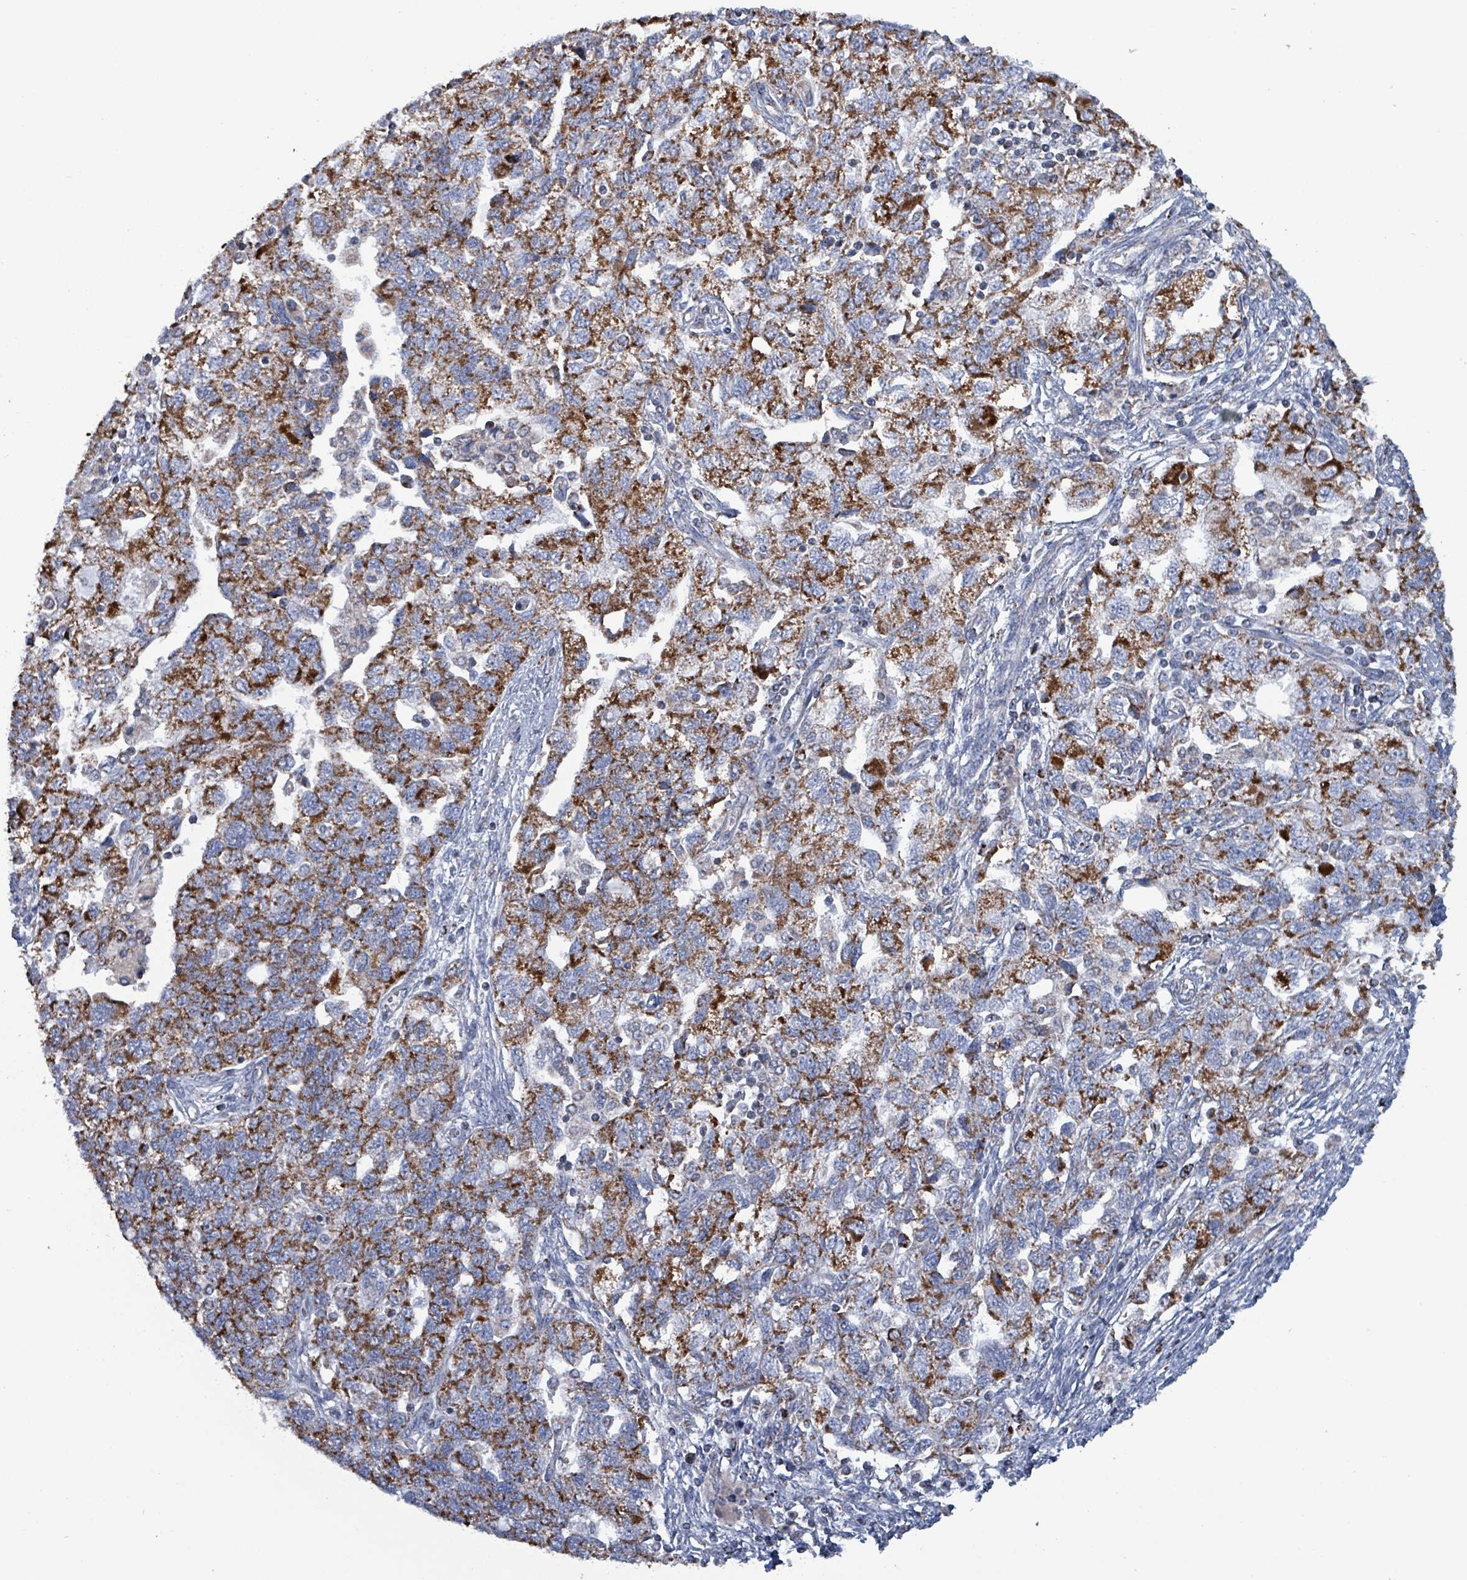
{"staining": {"intensity": "strong", "quantity": ">75%", "location": "cytoplasmic/membranous"}, "tissue": "ovarian cancer", "cell_type": "Tumor cells", "image_type": "cancer", "snomed": [{"axis": "morphology", "description": "Carcinoma, NOS"}, {"axis": "morphology", "description": "Cystadenocarcinoma, serous, NOS"}, {"axis": "topography", "description": "Ovary"}], "caption": "Carcinoma (ovarian) was stained to show a protein in brown. There is high levels of strong cytoplasmic/membranous expression in approximately >75% of tumor cells.", "gene": "IDH3B", "patient": {"sex": "female", "age": 69}}